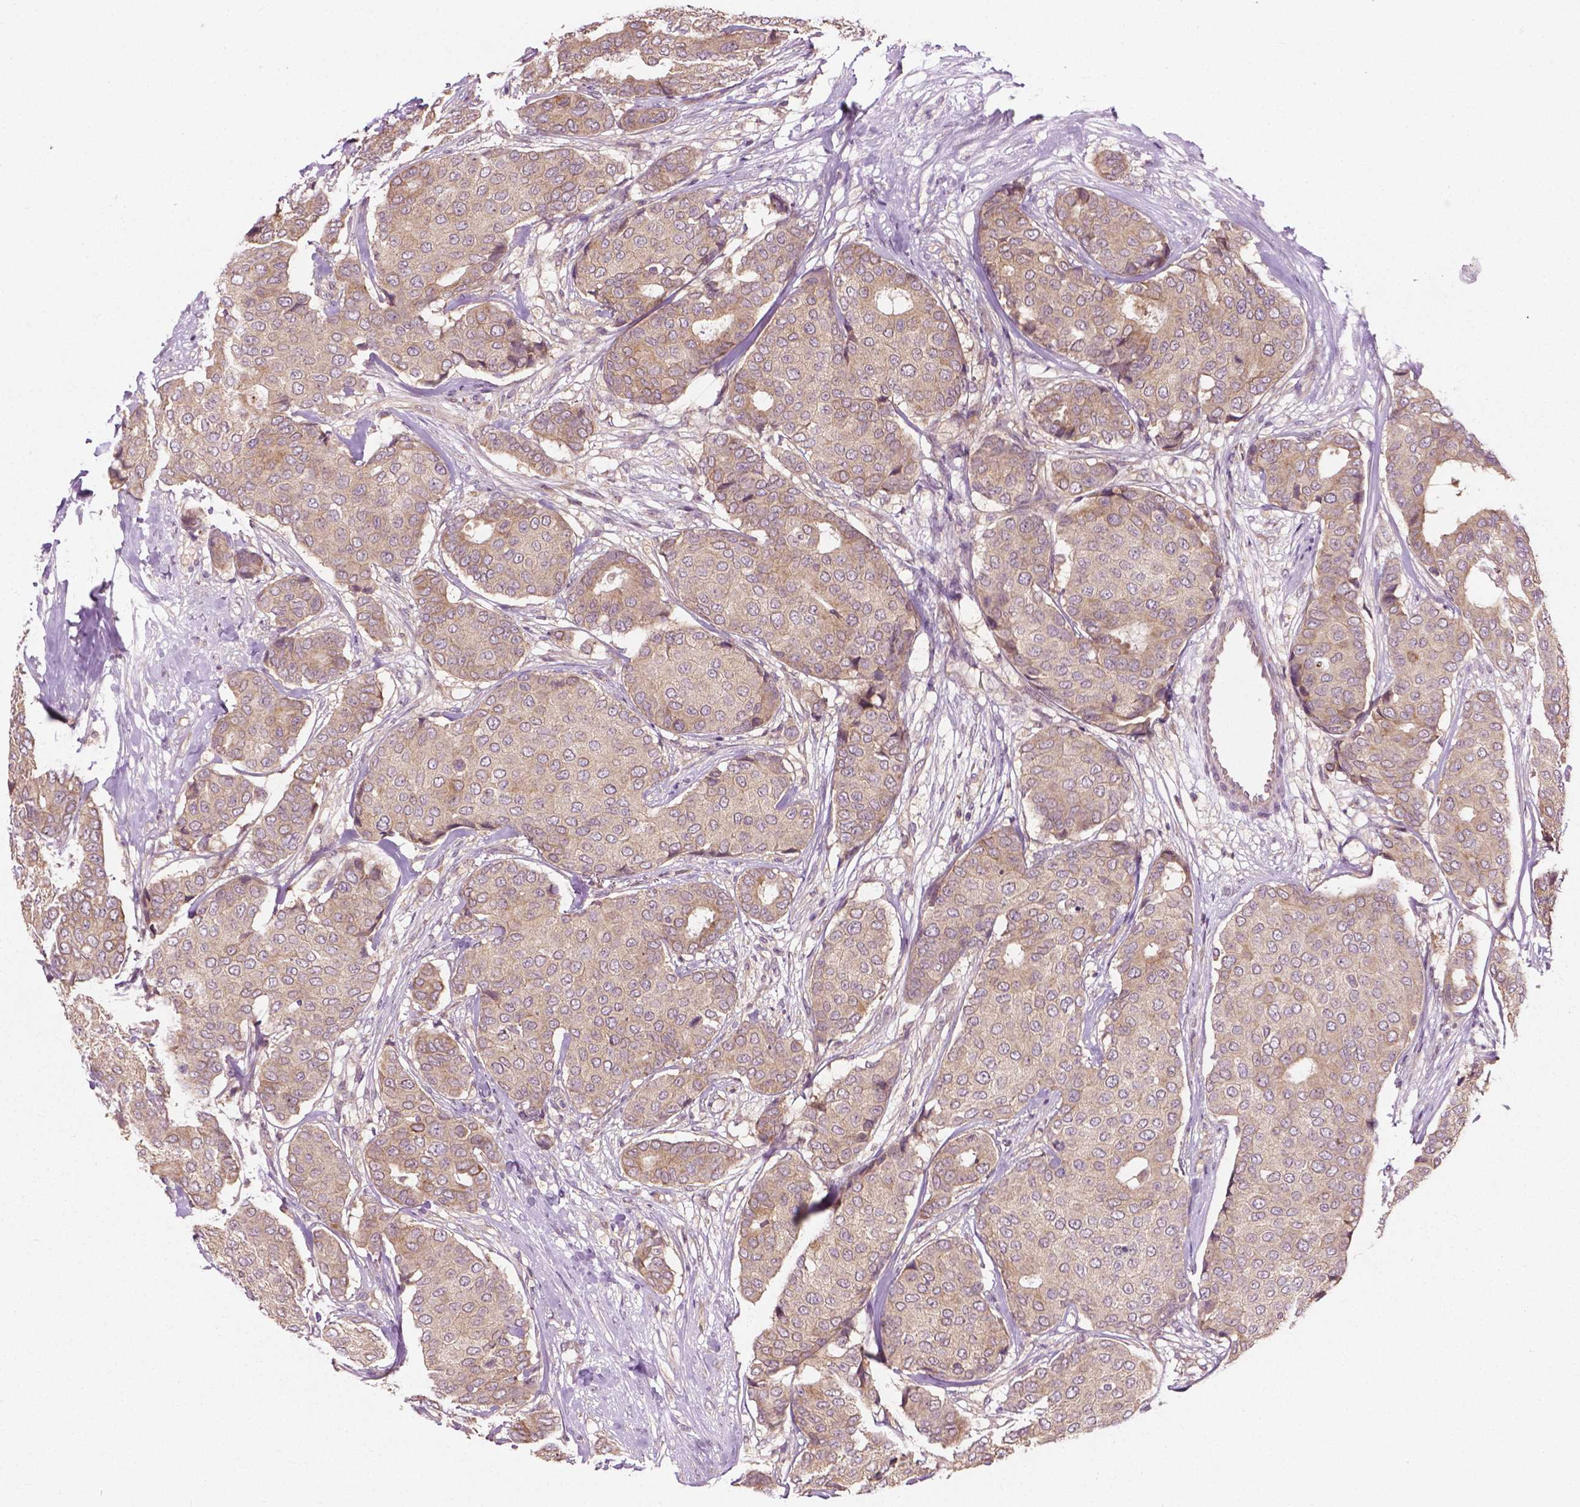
{"staining": {"intensity": "weak", "quantity": "<25%", "location": "cytoplasmic/membranous"}, "tissue": "breast cancer", "cell_type": "Tumor cells", "image_type": "cancer", "snomed": [{"axis": "morphology", "description": "Duct carcinoma"}, {"axis": "topography", "description": "Breast"}], "caption": "Breast cancer was stained to show a protein in brown. There is no significant positivity in tumor cells.", "gene": "MZT1", "patient": {"sex": "female", "age": 75}}